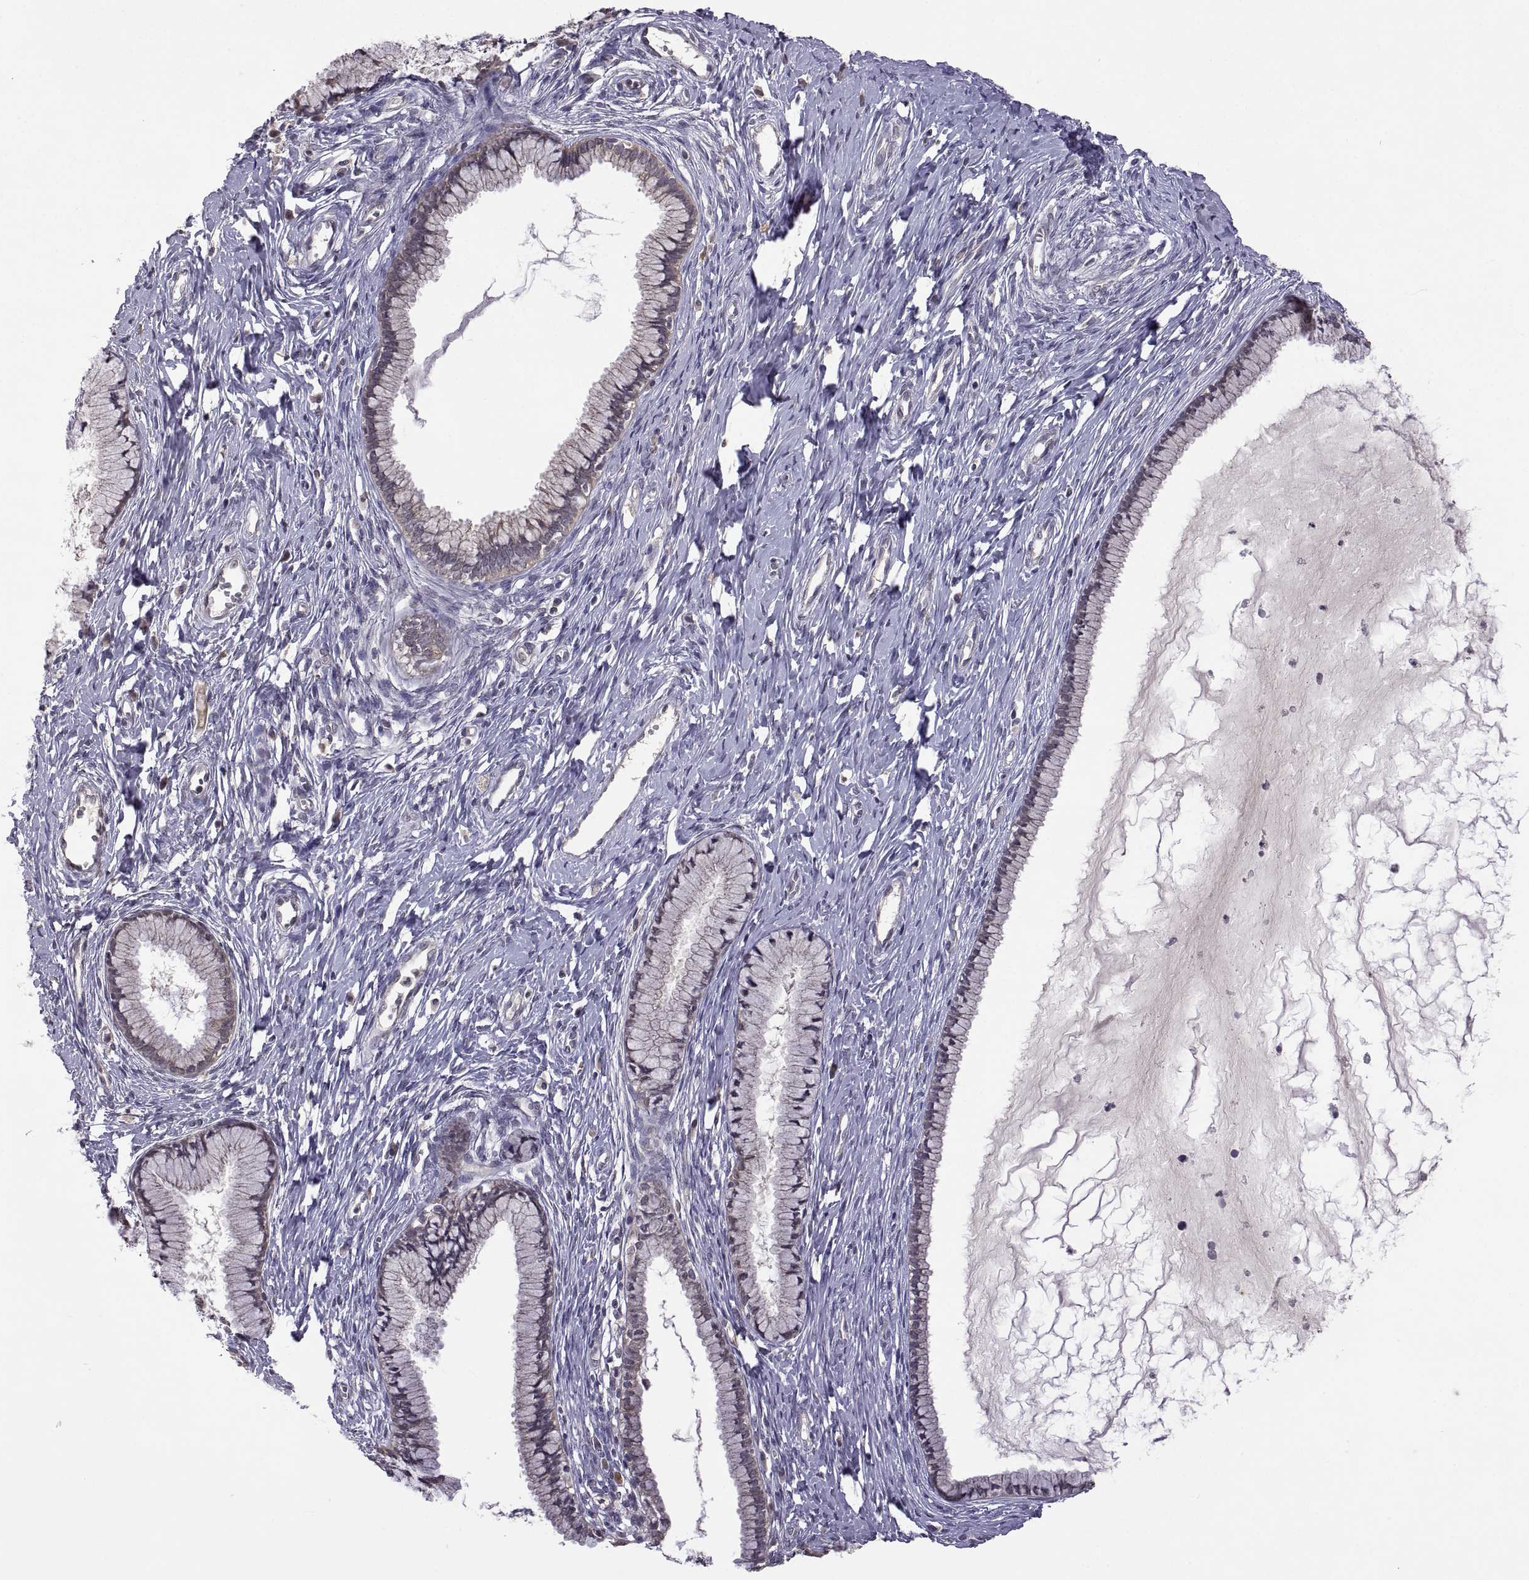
{"staining": {"intensity": "negative", "quantity": "none", "location": "none"}, "tissue": "cervix", "cell_type": "Glandular cells", "image_type": "normal", "snomed": [{"axis": "morphology", "description": "Normal tissue, NOS"}, {"axis": "topography", "description": "Cervix"}], "caption": "Immunohistochemistry (IHC) micrograph of normal human cervix stained for a protein (brown), which displays no expression in glandular cells.", "gene": "LAMA1", "patient": {"sex": "female", "age": 40}}